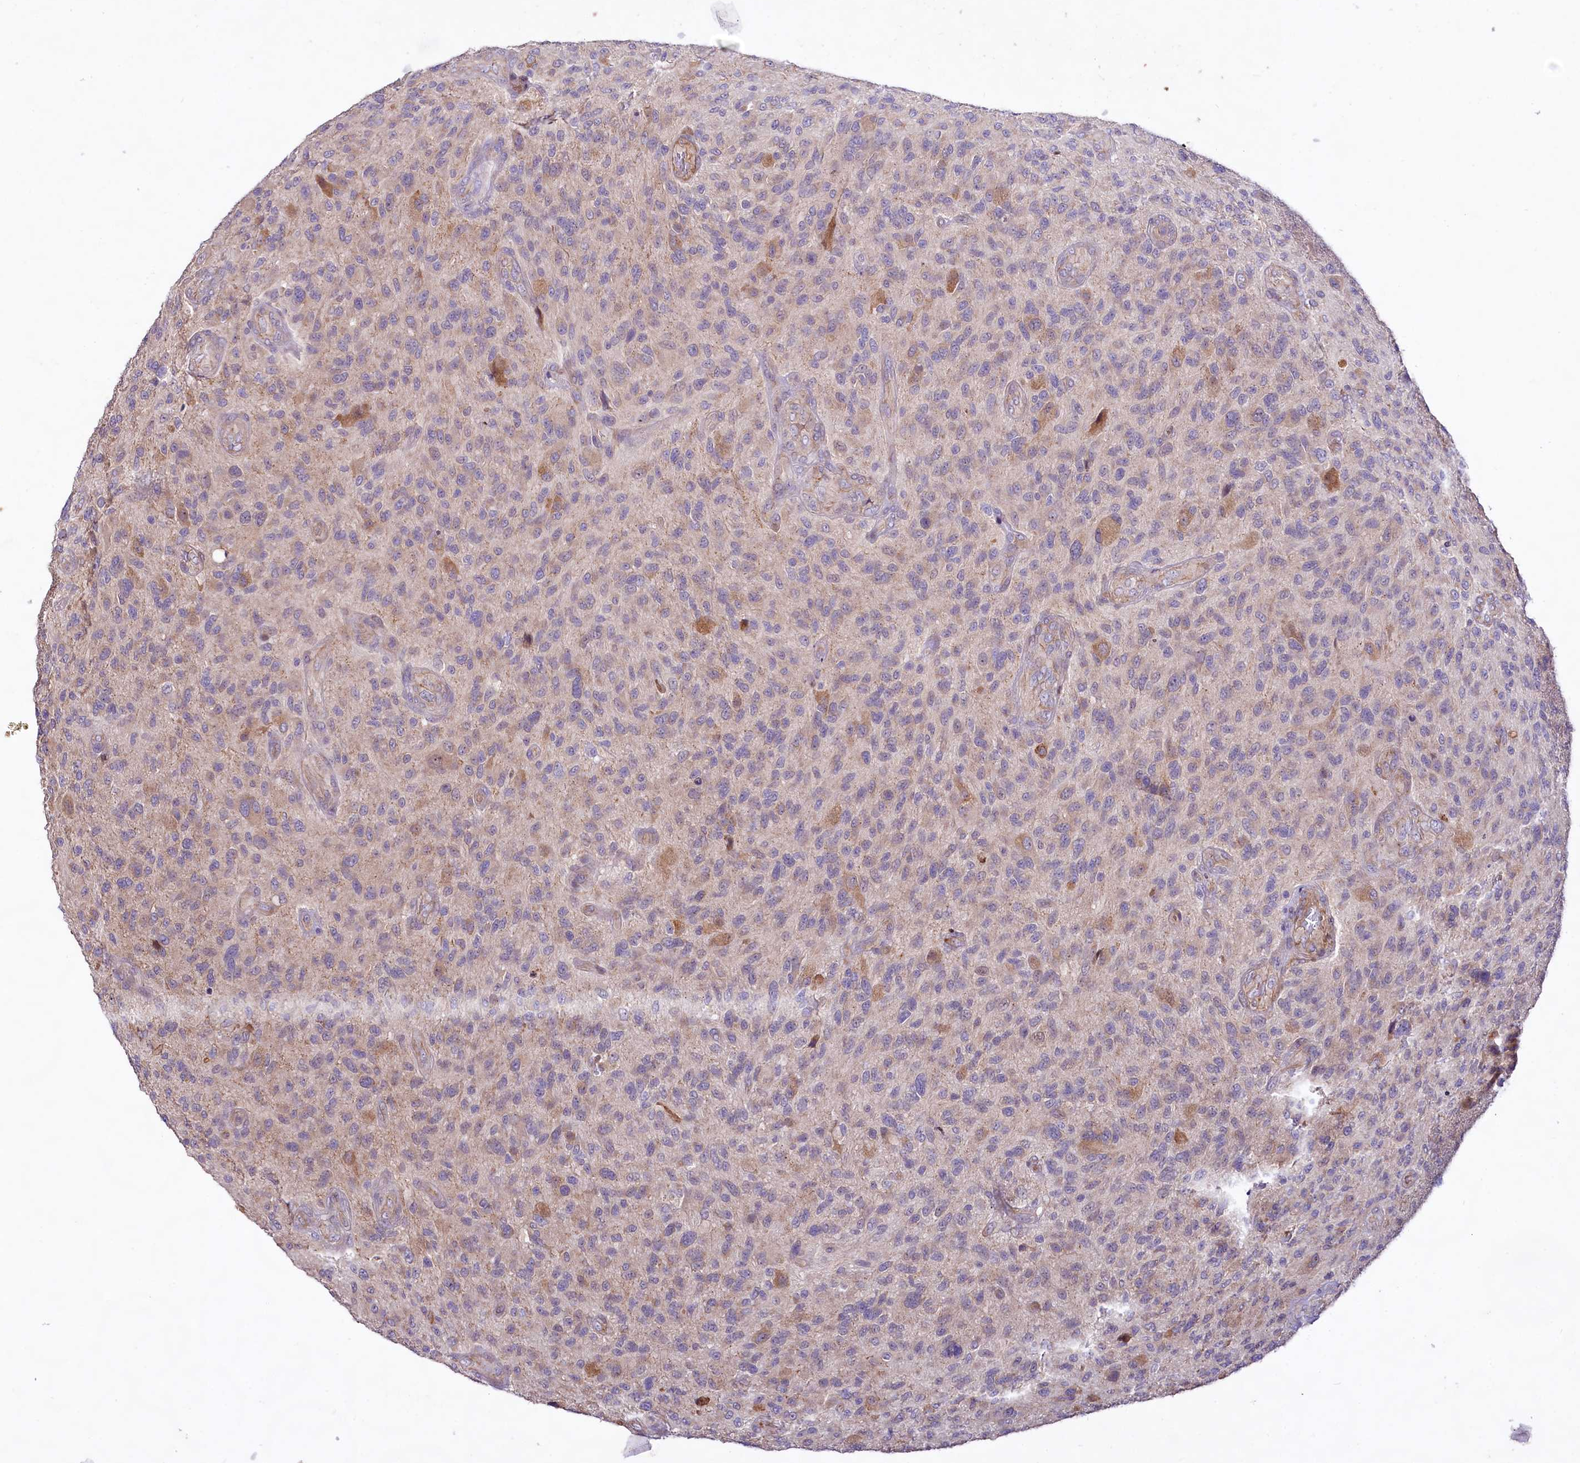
{"staining": {"intensity": "weak", "quantity": "<25%", "location": "cytoplasmic/membranous"}, "tissue": "glioma", "cell_type": "Tumor cells", "image_type": "cancer", "snomed": [{"axis": "morphology", "description": "Glioma, malignant, High grade"}, {"axis": "topography", "description": "Brain"}], "caption": "Malignant high-grade glioma stained for a protein using IHC reveals no positivity tumor cells.", "gene": "VPS11", "patient": {"sex": "male", "age": 47}}